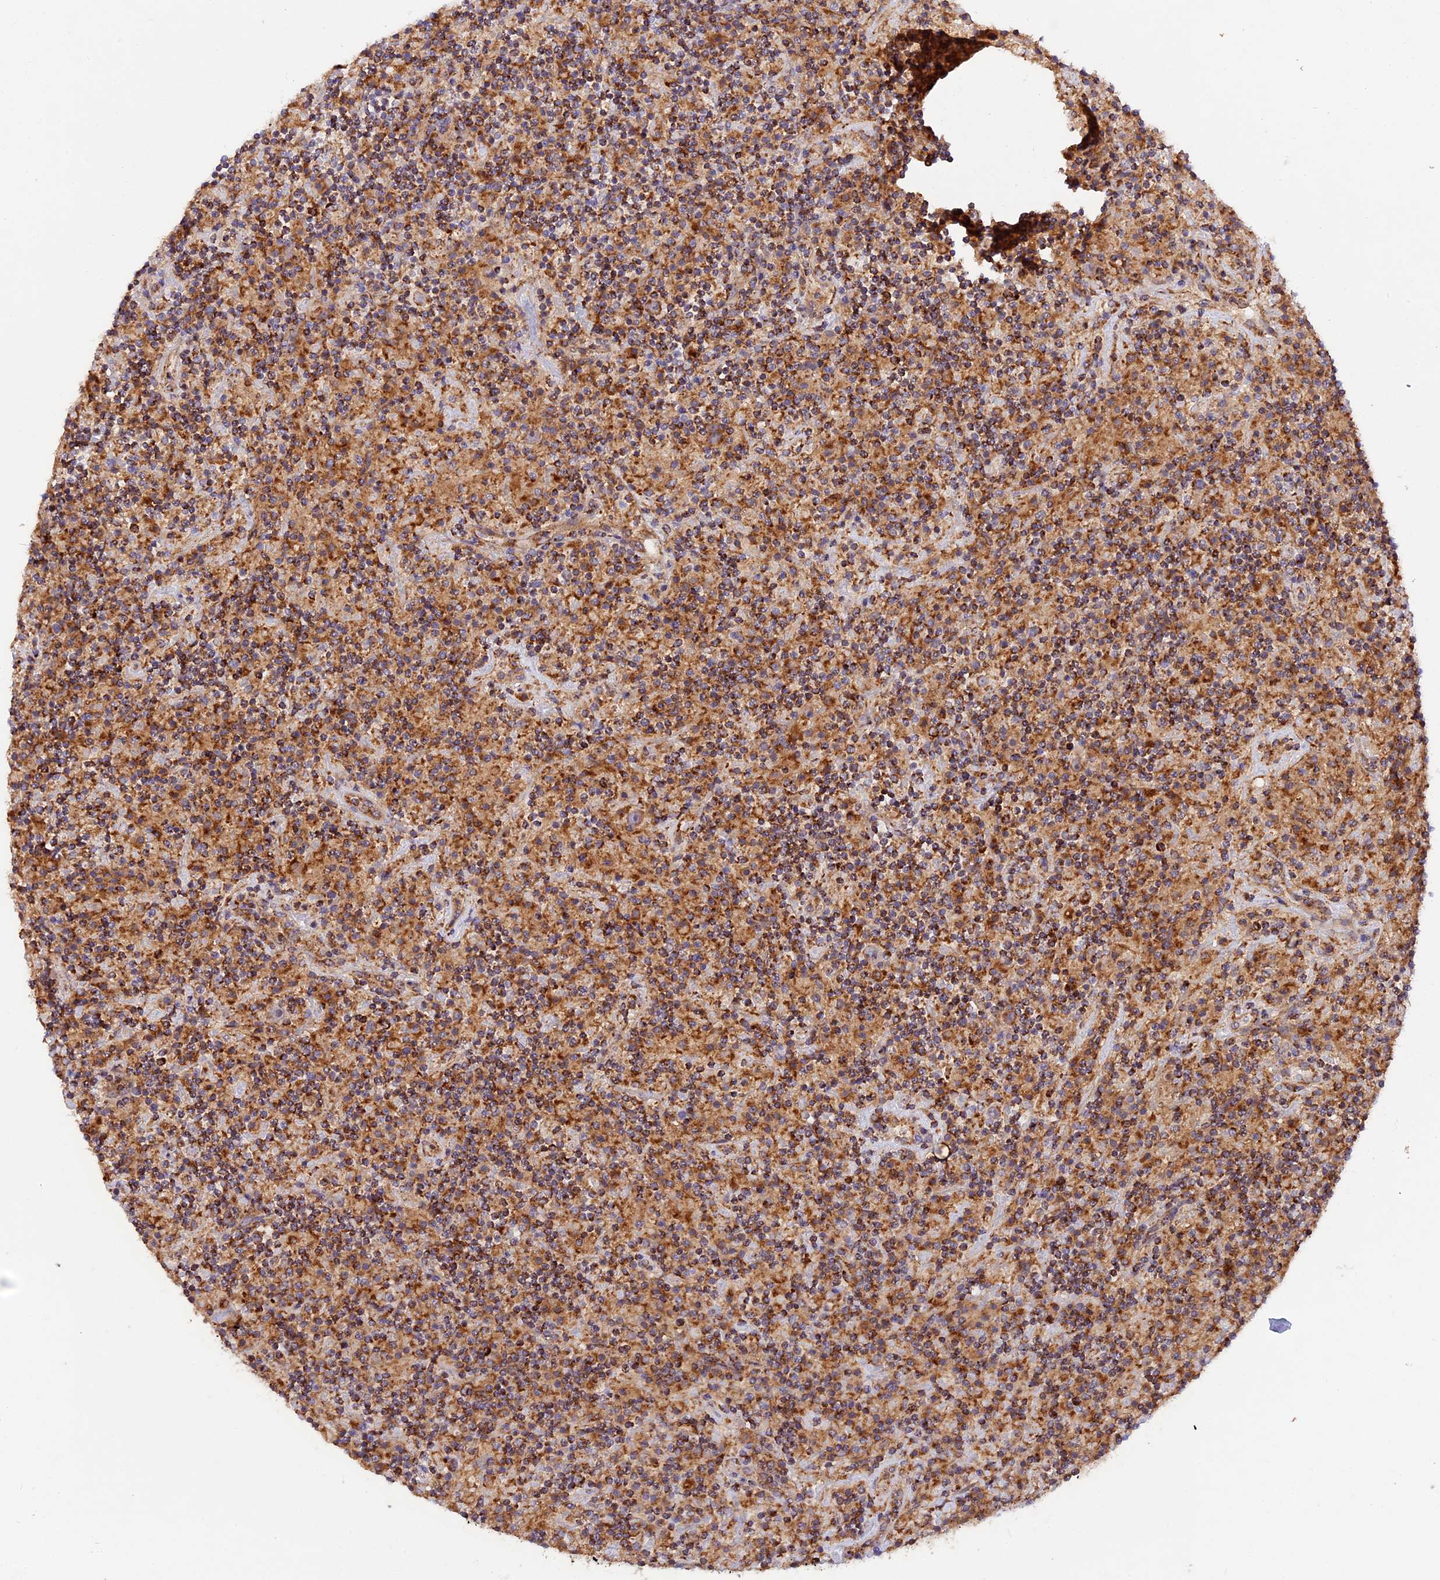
{"staining": {"intensity": "strong", "quantity": "25%-75%", "location": "cytoplasmic/membranous"}, "tissue": "lymphoma", "cell_type": "Tumor cells", "image_type": "cancer", "snomed": [{"axis": "morphology", "description": "Hodgkin's disease, NOS"}, {"axis": "topography", "description": "Lymph node"}], "caption": "Hodgkin's disease was stained to show a protein in brown. There is high levels of strong cytoplasmic/membranous staining in about 25%-75% of tumor cells.", "gene": "NDUFA8", "patient": {"sex": "male", "age": 70}}